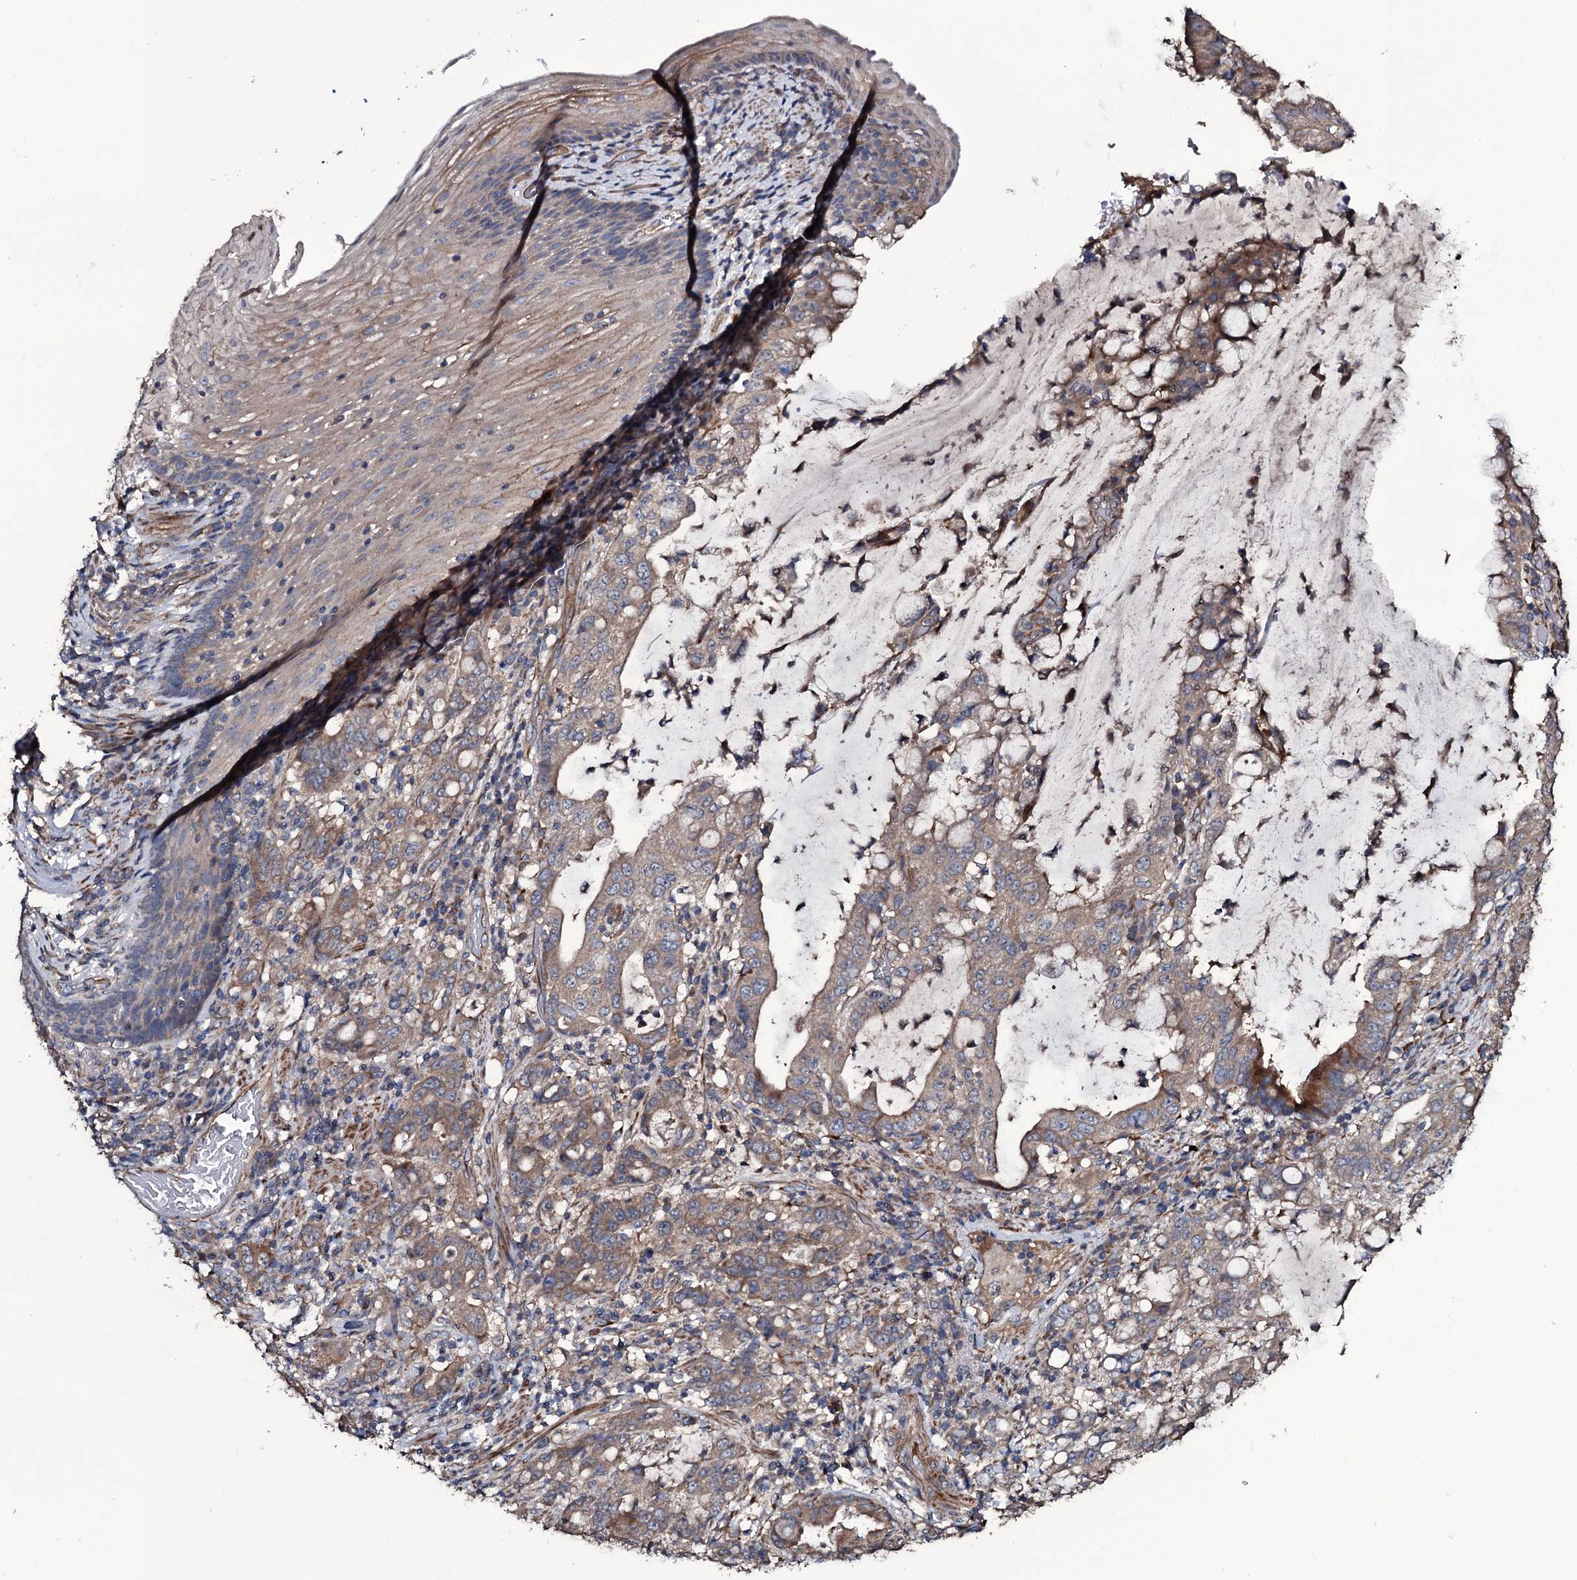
{"staining": {"intensity": "moderate", "quantity": "<25%", "location": "cytoplasmic/membranous"}, "tissue": "stomach cancer", "cell_type": "Tumor cells", "image_type": "cancer", "snomed": [{"axis": "morphology", "description": "Normal tissue, NOS"}, {"axis": "morphology", "description": "Adenocarcinoma, NOS"}, {"axis": "topography", "description": "Esophagus"}, {"axis": "topography", "description": "Stomach, upper"}, {"axis": "topography", "description": "Peripheral nerve tissue"}], "caption": "Stomach adenocarcinoma tissue demonstrates moderate cytoplasmic/membranous staining in approximately <25% of tumor cells, visualized by immunohistochemistry. Nuclei are stained in blue.", "gene": "WIPF3", "patient": {"sex": "male", "age": 62}}